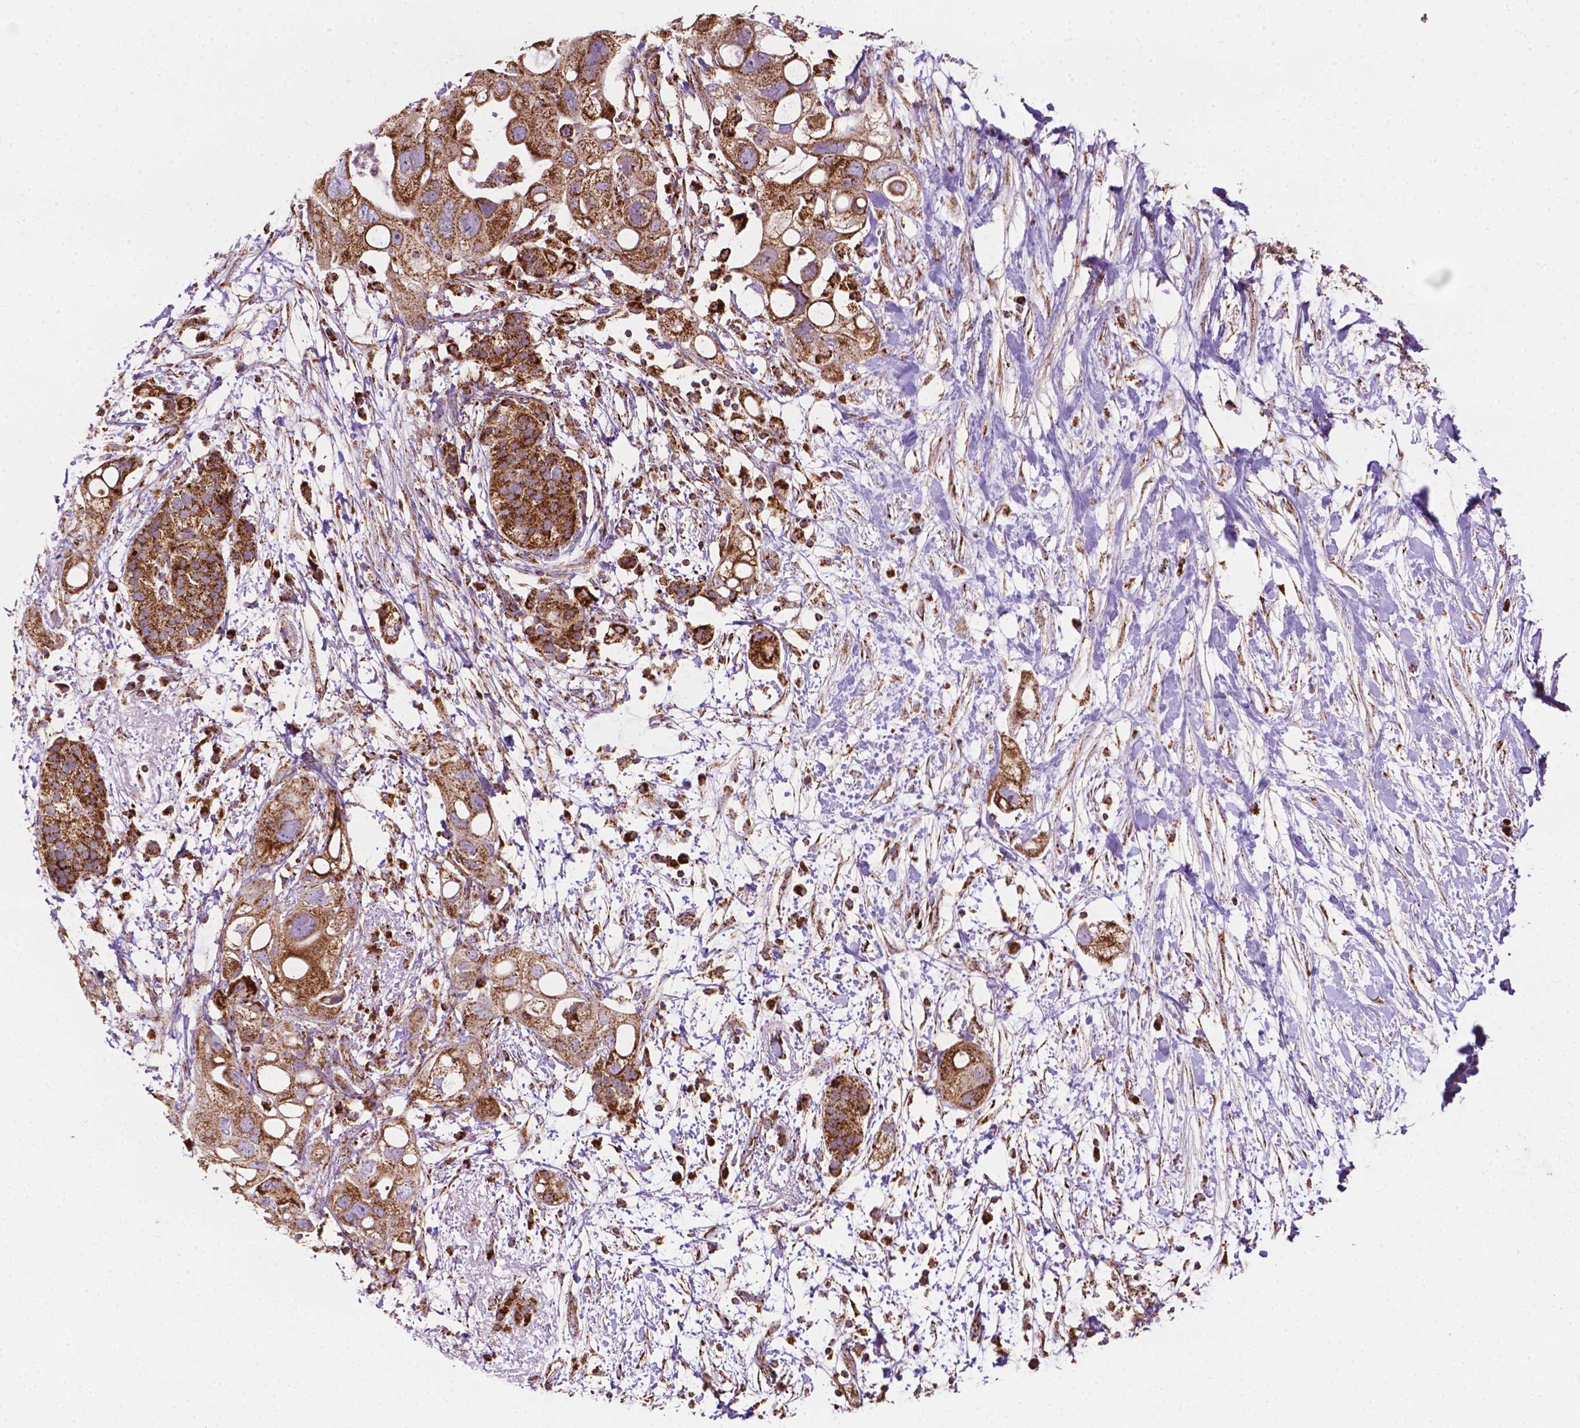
{"staining": {"intensity": "strong", "quantity": ">75%", "location": "cytoplasmic/membranous"}, "tissue": "pancreatic cancer", "cell_type": "Tumor cells", "image_type": "cancer", "snomed": [{"axis": "morphology", "description": "Adenocarcinoma, NOS"}, {"axis": "topography", "description": "Pancreas"}], "caption": "Tumor cells demonstrate strong cytoplasmic/membranous expression in approximately >75% of cells in pancreatic cancer.", "gene": "ILVBL", "patient": {"sex": "female", "age": 72}}